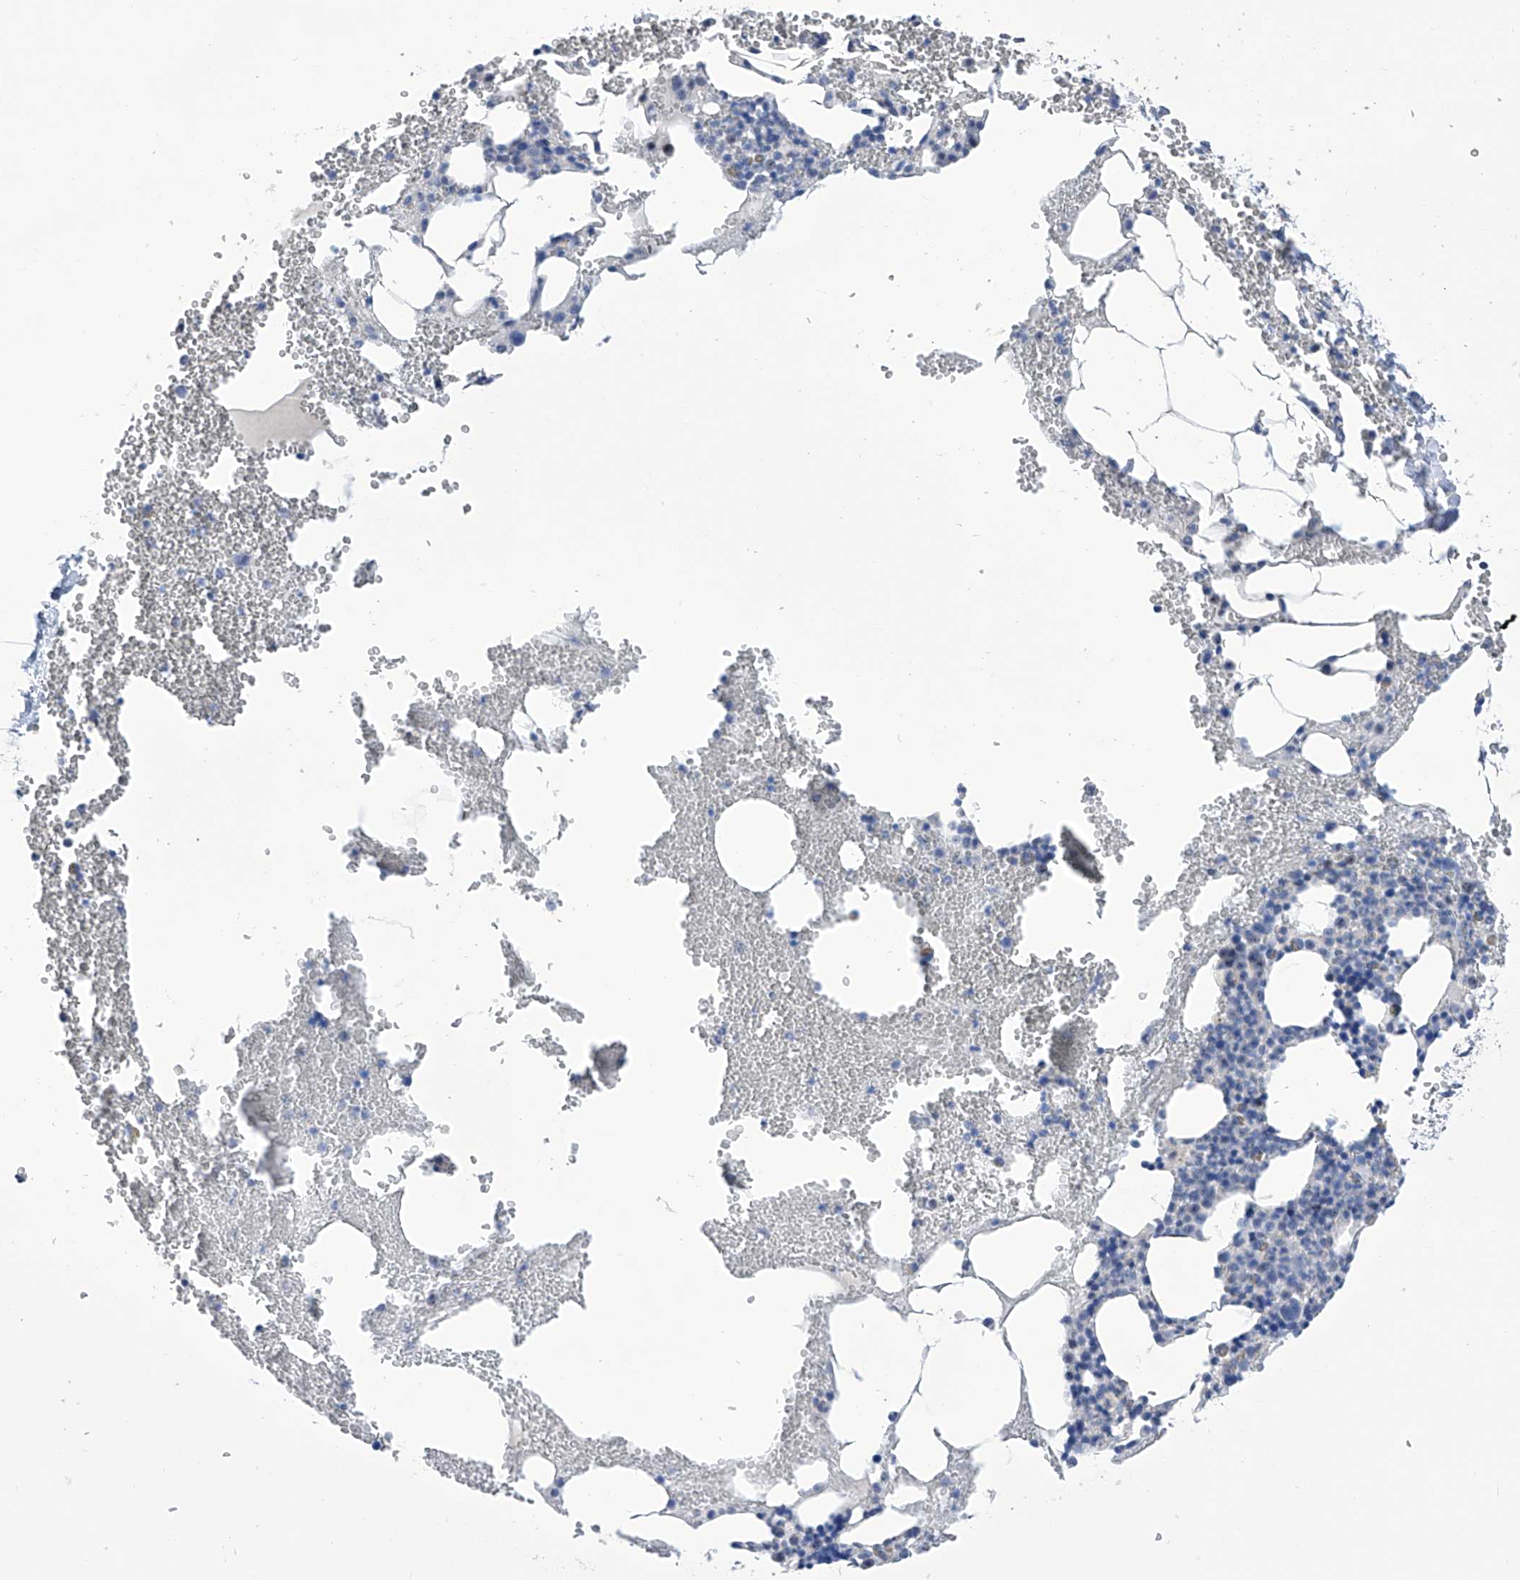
{"staining": {"intensity": "negative", "quantity": "none", "location": "none"}, "tissue": "bone marrow", "cell_type": "Hematopoietic cells", "image_type": "normal", "snomed": [{"axis": "morphology", "description": "Normal tissue, NOS"}, {"axis": "morphology", "description": "Inflammation, NOS"}, {"axis": "topography", "description": "Bone marrow"}], "caption": "This is an immunohistochemistry photomicrograph of unremarkable bone marrow. There is no staining in hematopoietic cells.", "gene": "PGM3", "patient": {"sex": "female", "age": 78}}